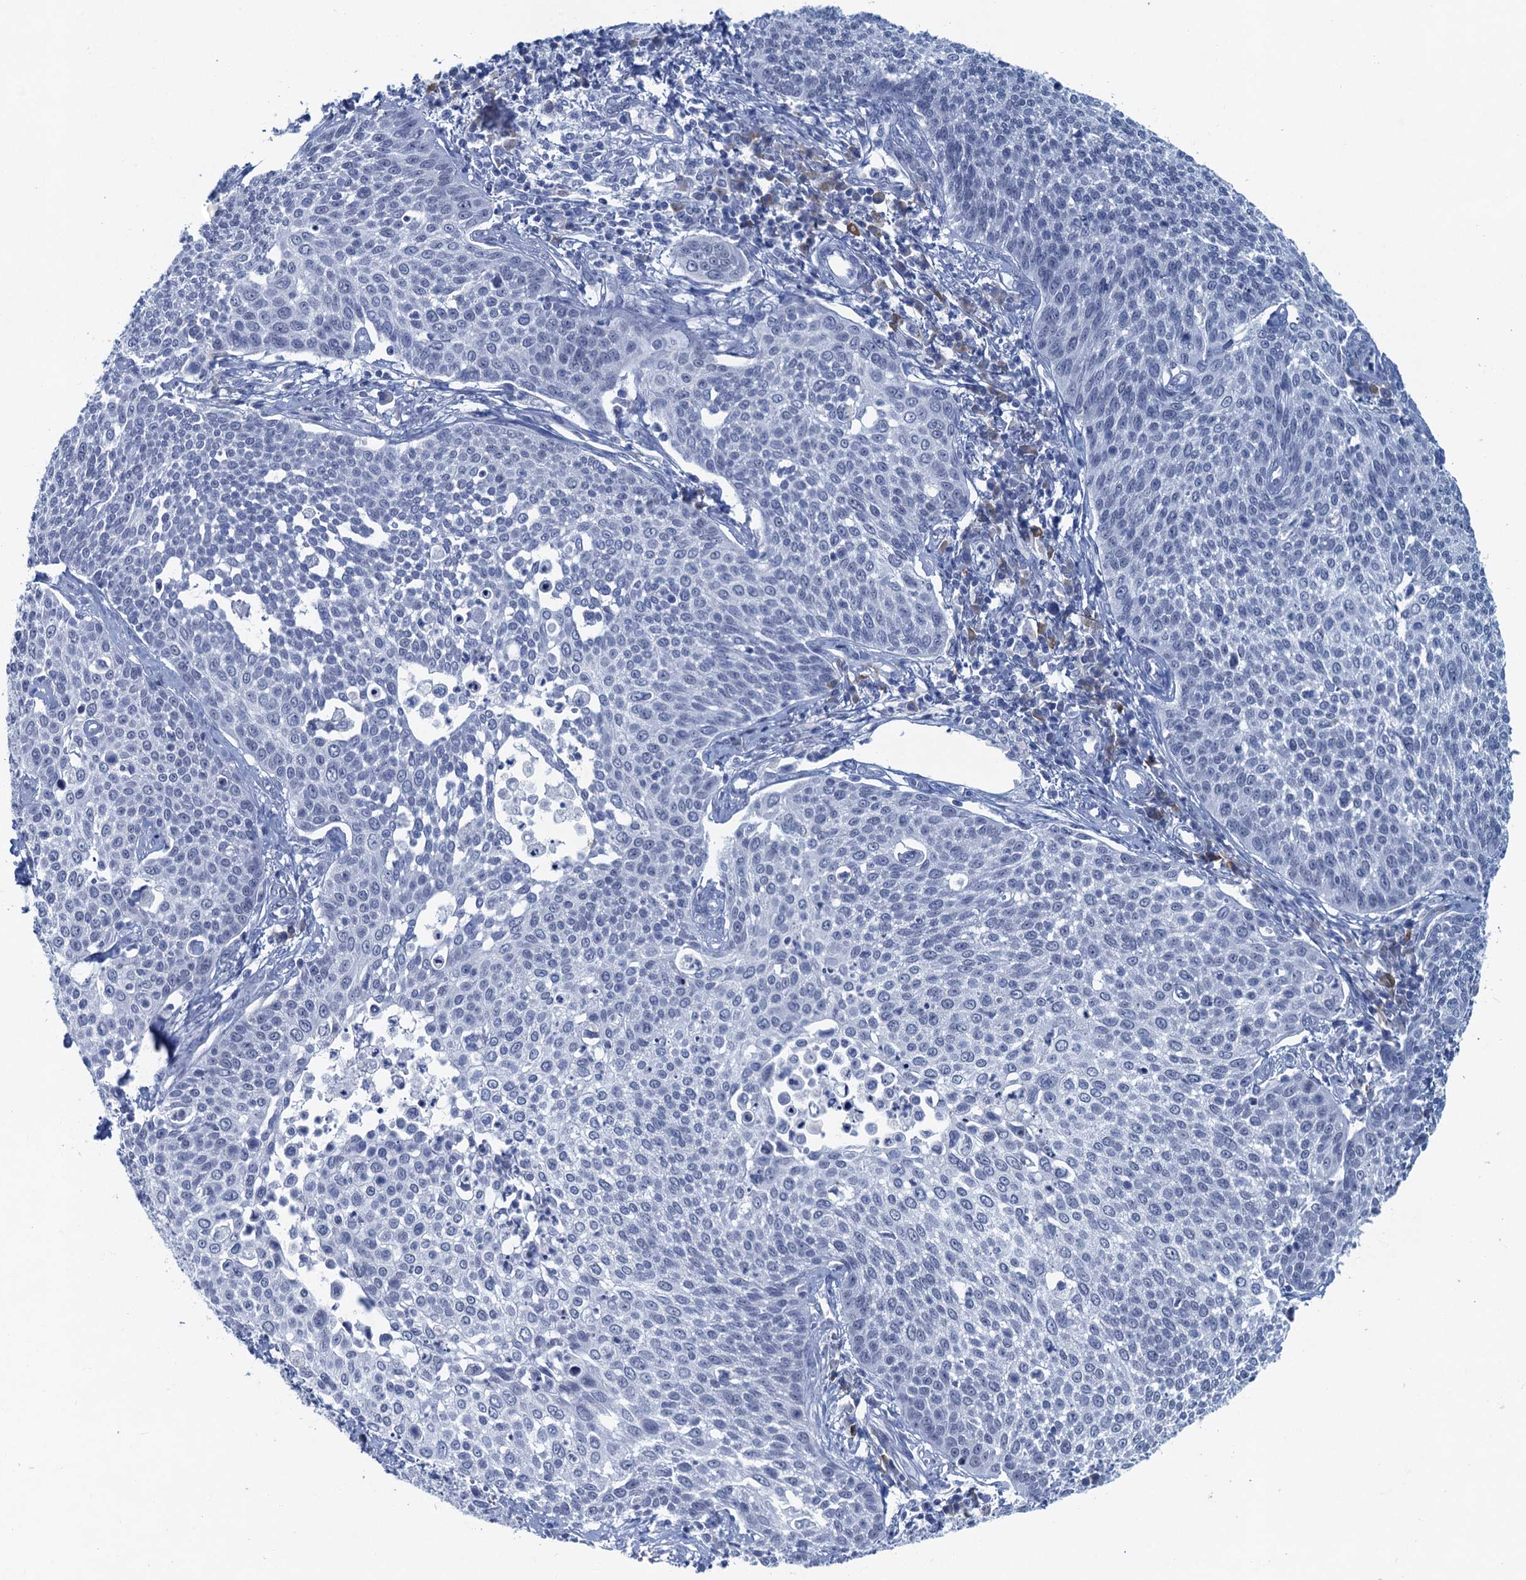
{"staining": {"intensity": "negative", "quantity": "none", "location": "none"}, "tissue": "cervical cancer", "cell_type": "Tumor cells", "image_type": "cancer", "snomed": [{"axis": "morphology", "description": "Squamous cell carcinoma, NOS"}, {"axis": "topography", "description": "Cervix"}], "caption": "This is an immunohistochemistry histopathology image of squamous cell carcinoma (cervical). There is no expression in tumor cells.", "gene": "HAPSTR1", "patient": {"sex": "female", "age": 34}}